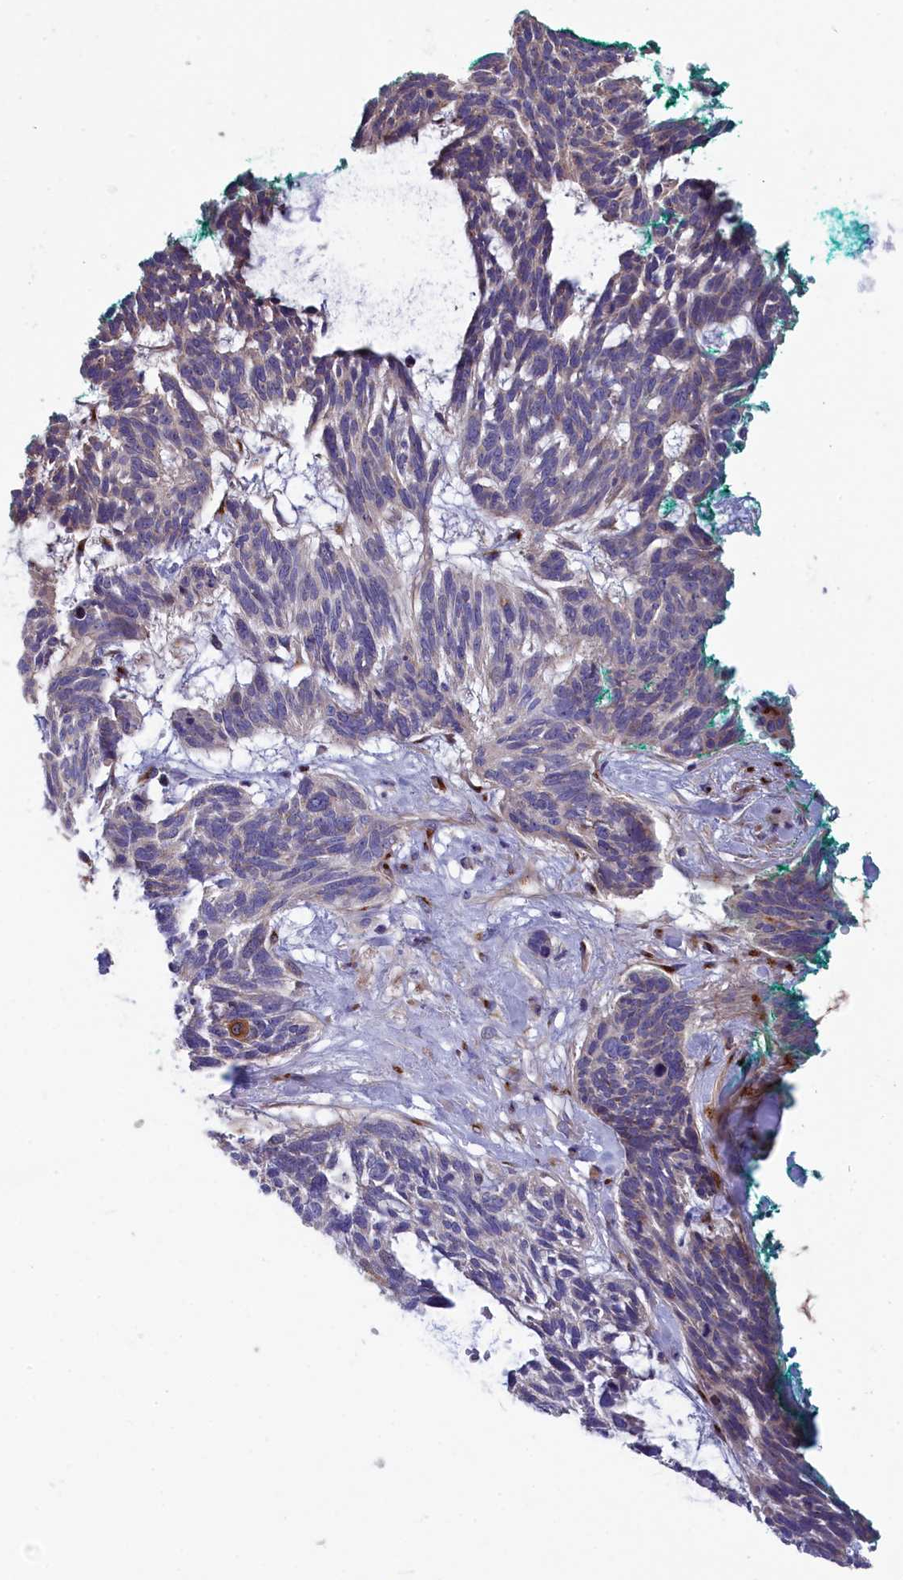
{"staining": {"intensity": "negative", "quantity": "none", "location": "none"}, "tissue": "skin cancer", "cell_type": "Tumor cells", "image_type": "cancer", "snomed": [{"axis": "morphology", "description": "Basal cell carcinoma"}, {"axis": "topography", "description": "Skin"}], "caption": "Tumor cells show no significant staining in skin basal cell carcinoma. Brightfield microscopy of immunohistochemistry (IHC) stained with DAB (brown) and hematoxylin (blue), captured at high magnification.", "gene": "TUBGCP4", "patient": {"sex": "male", "age": 88}}